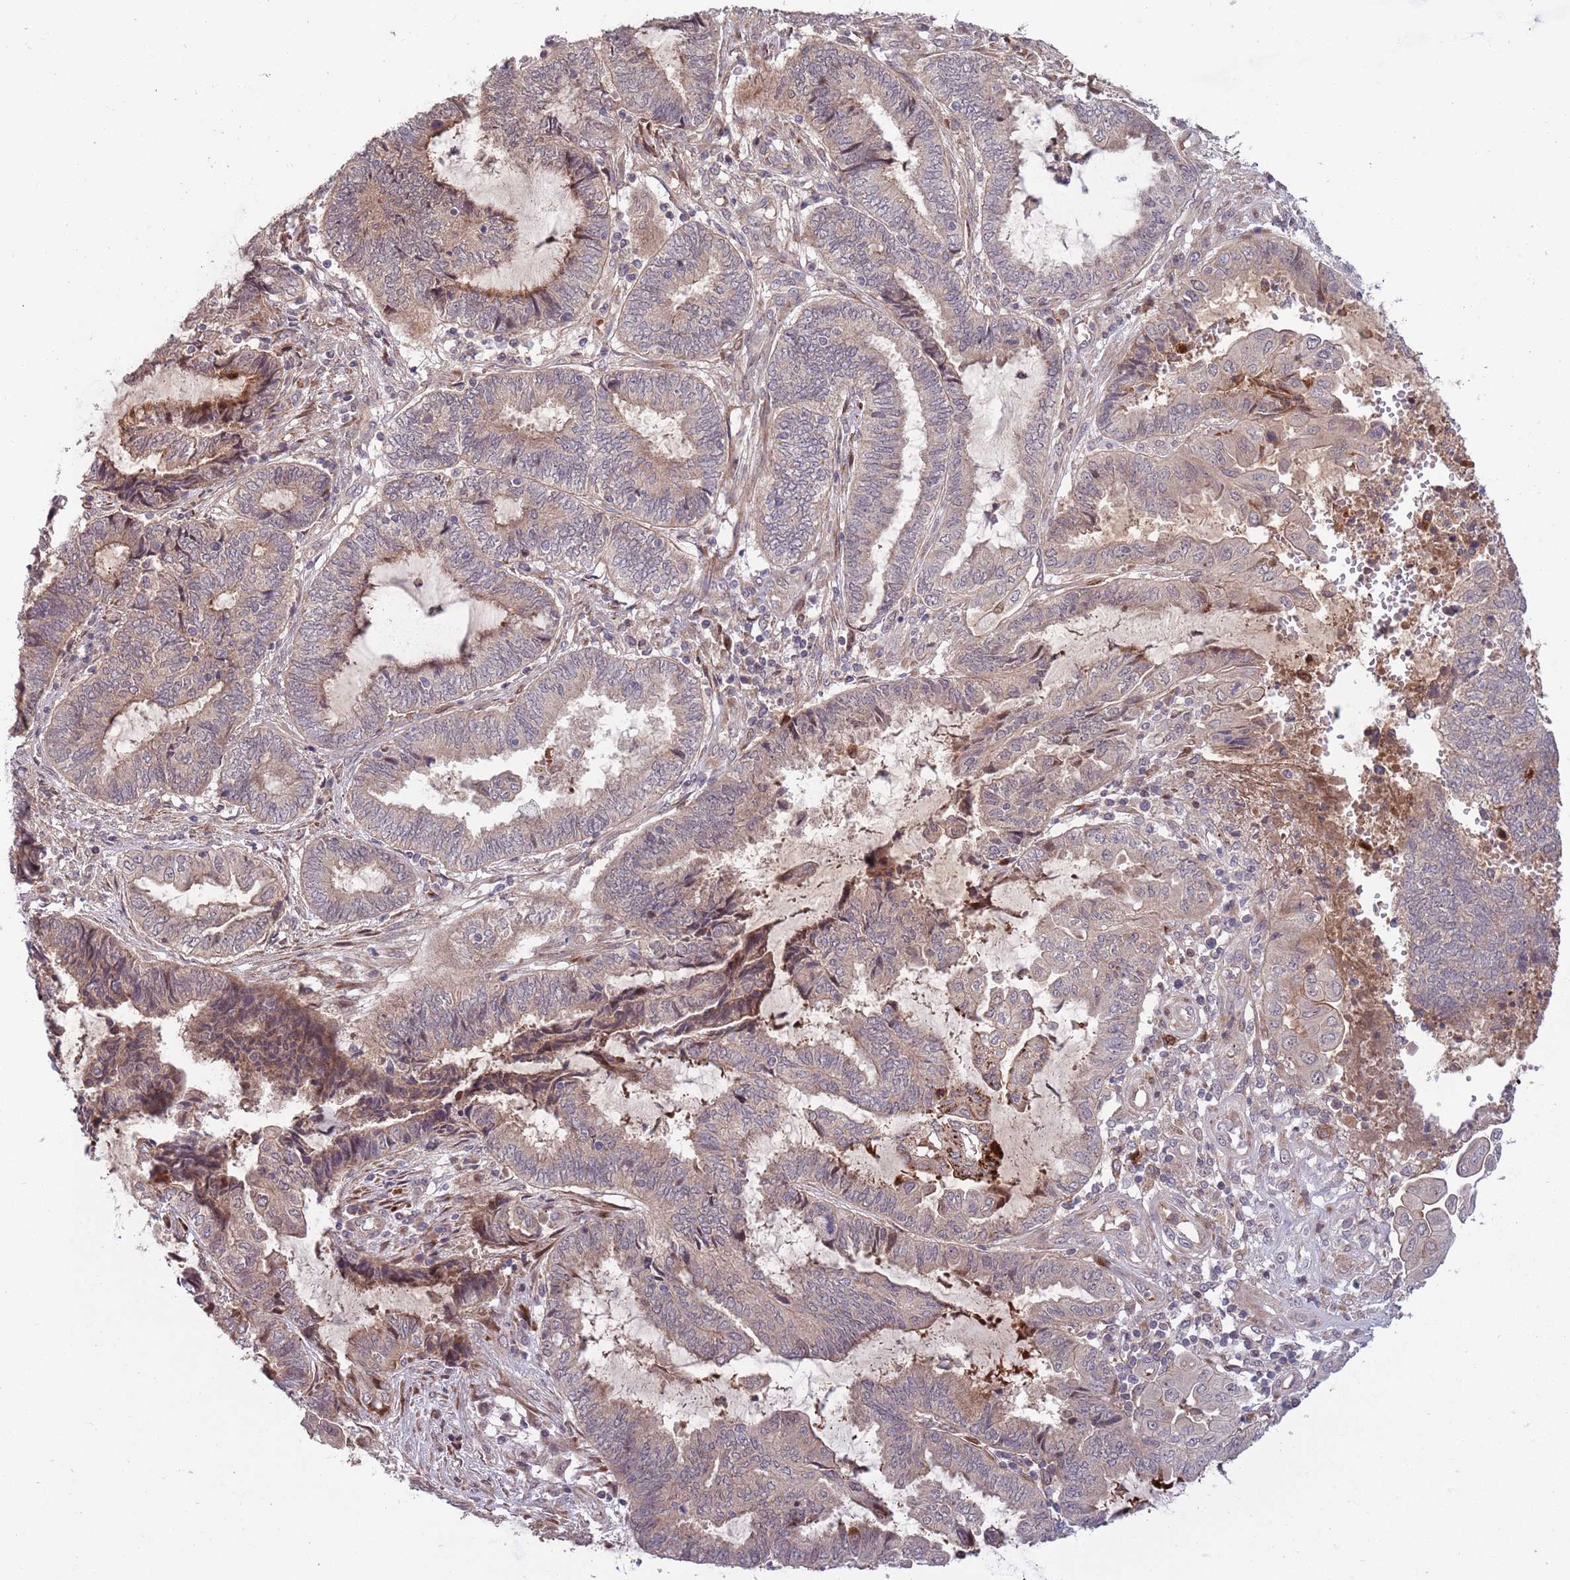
{"staining": {"intensity": "weak", "quantity": "25%-75%", "location": "cytoplasmic/membranous"}, "tissue": "endometrial cancer", "cell_type": "Tumor cells", "image_type": "cancer", "snomed": [{"axis": "morphology", "description": "Adenocarcinoma, NOS"}, {"axis": "topography", "description": "Uterus"}, {"axis": "topography", "description": "Endometrium"}], "caption": "Immunohistochemistry (IHC) micrograph of endometrial adenocarcinoma stained for a protein (brown), which demonstrates low levels of weak cytoplasmic/membranous staining in approximately 25%-75% of tumor cells.", "gene": "NT5DC4", "patient": {"sex": "female", "age": 70}}